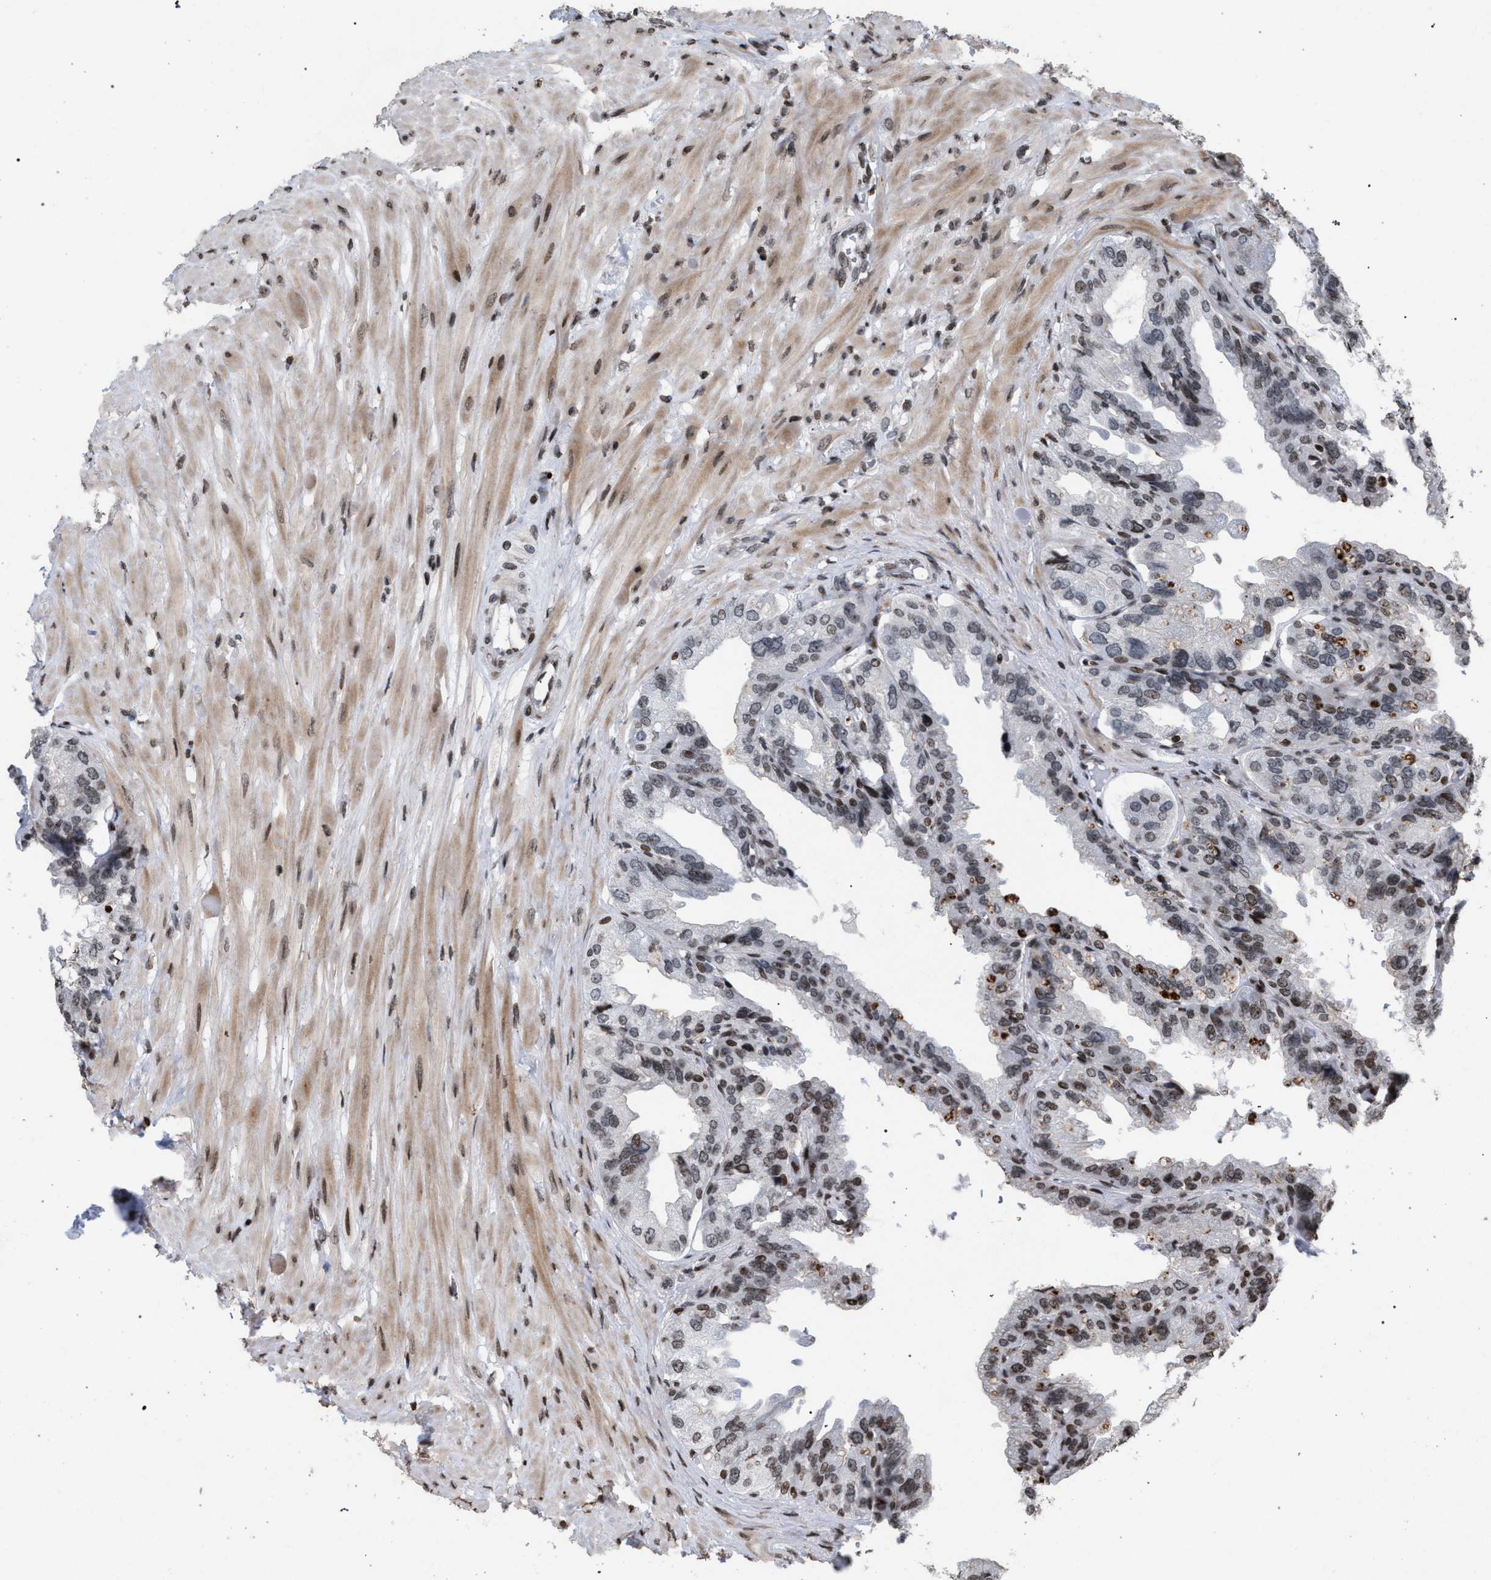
{"staining": {"intensity": "moderate", "quantity": "25%-75%", "location": "nuclear"}, "tissue": "seminal vesicle", "cell_type": "Glandular cells", "image_type": "normal", "snomed": [{"axis": "morphology", "description": "Normal tissue, NOS"}, {"axis": "topography", "description": "Seminal veicle"}], "caption": "Glandular cells display moderate nuclear staining in approximately 25%-75% of cells in unremarkable seminal vesicle.", "gene": "FOXD3", "patient": {"sex": "male", "age": 68}}